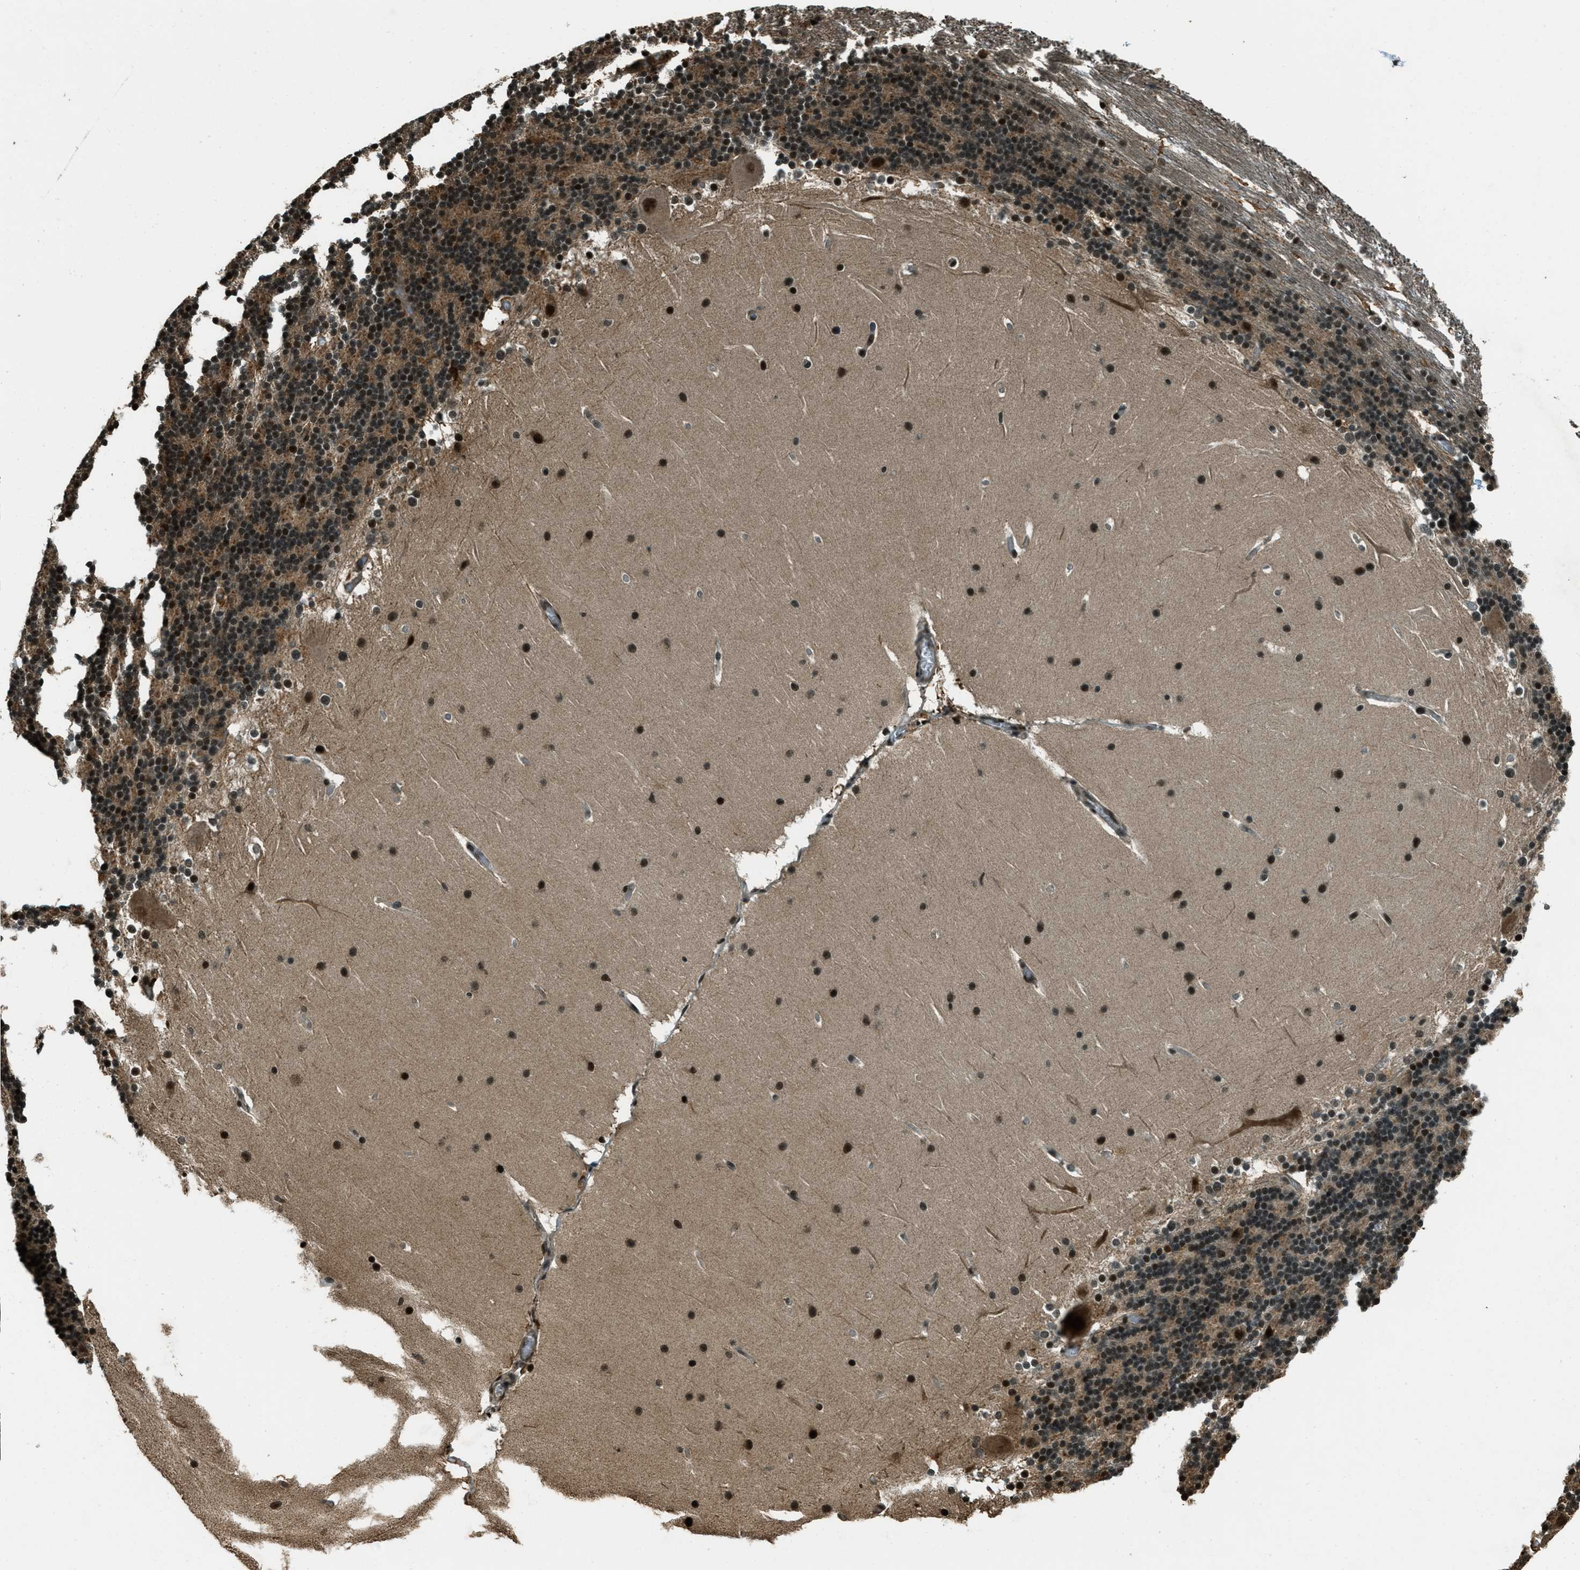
{"staining": {"intensity": "strong", "quantity": ">75%", "location": "nuclear"}, "tissue": "cerebellum", "cell_type": "Cells in granular layer", "image_type": "normal", "snomed": [{"axis": "morphology", "description": "Normal tissue, NOS"}, {"axis": "topography", "description": "Cerebellum"}], "caption": "Immunohistochemical staining of benign human cerebellum displays strong nuclear protein expression in approximately >75% of cells in granular layer. The staining is performed using DAB (3,3'-diaminobenzidine) brown chromogen to label protein expression. The nuclei are counter-stained blue using hematoxylin.", "gene": "TARDBP", "patient": {"sex": "female", "age": 19}}